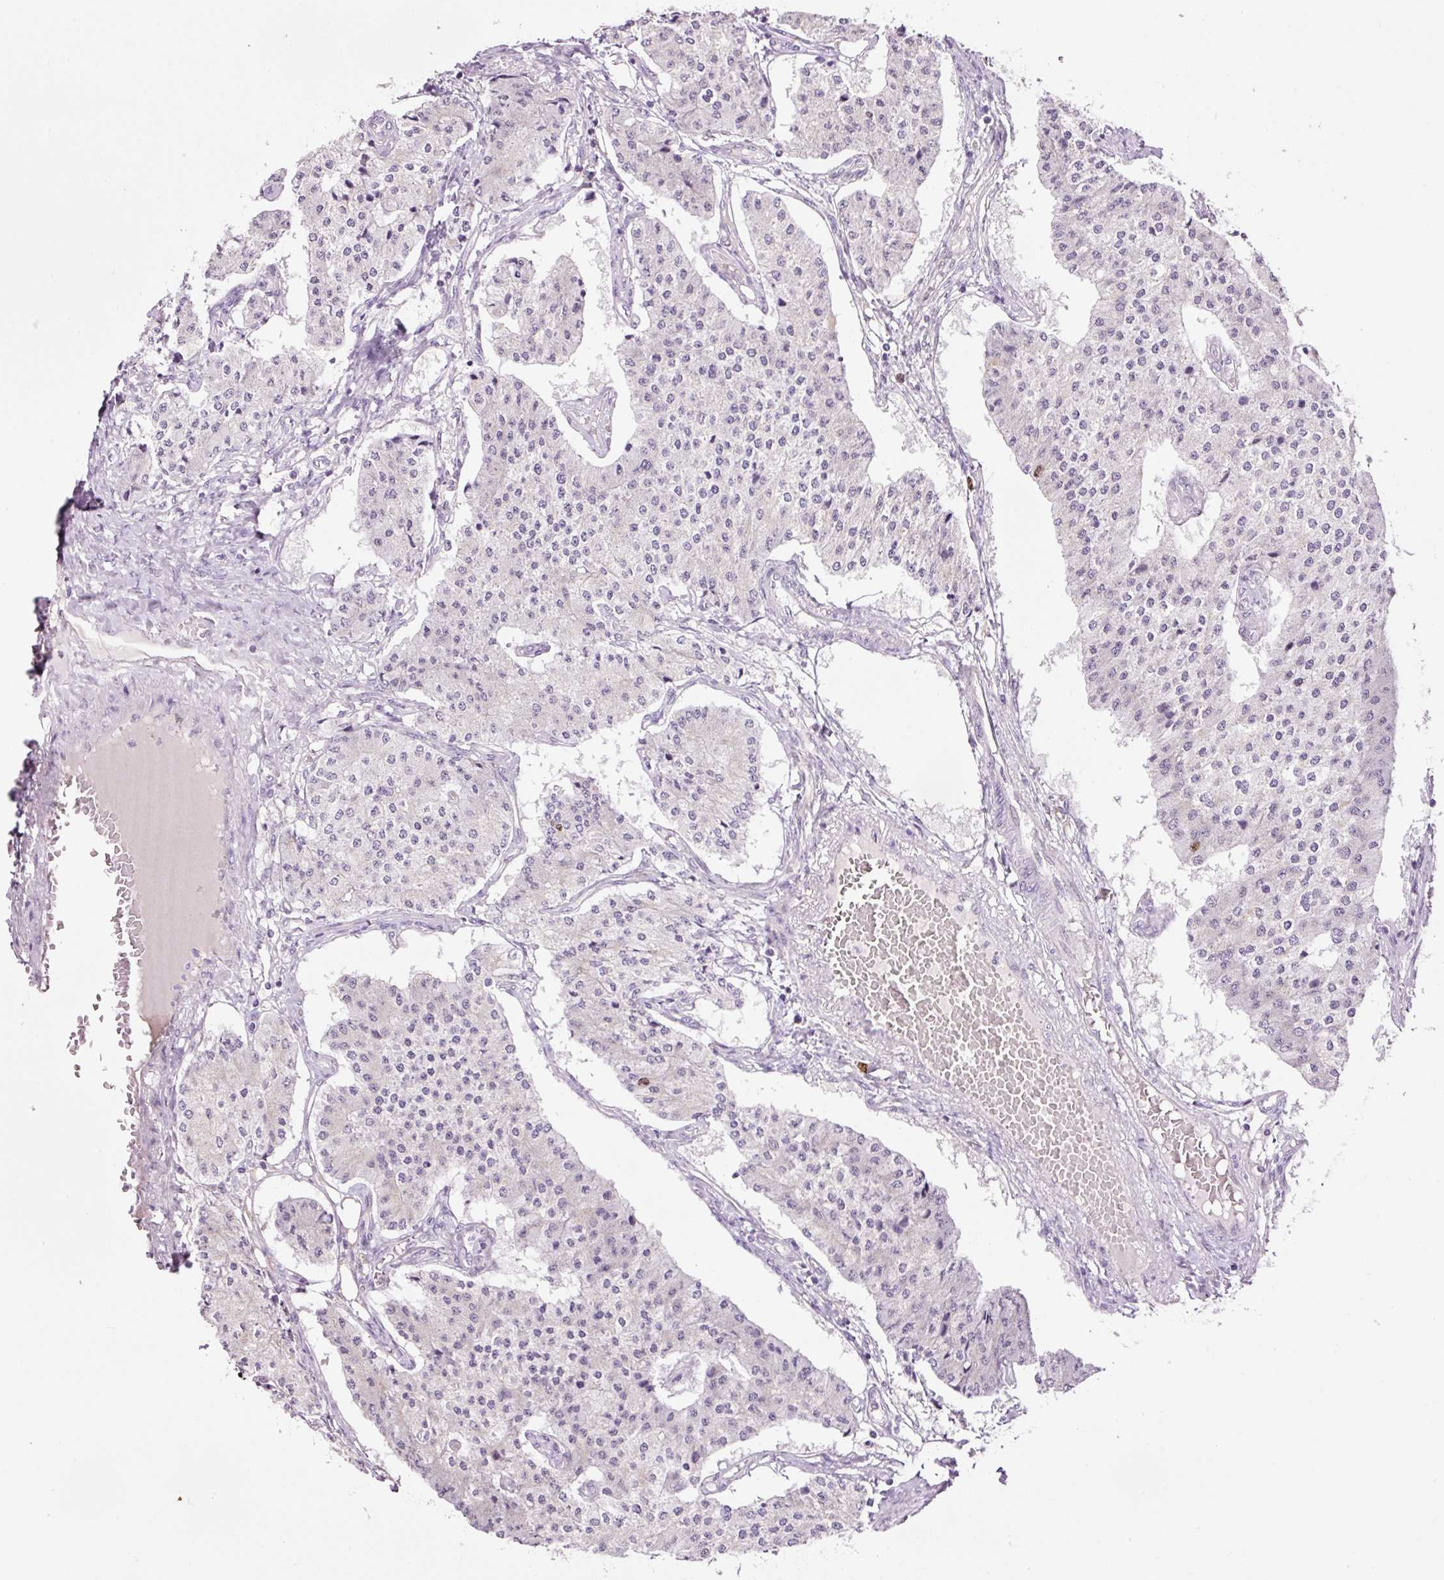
{"staining": {"intensity": "negative", "quantity": "none", "location": "none"}, "tissue": "carcinoid", "cell_type": "Tumor cells", "image_type": "cancer", "snomed": [{"axis": "morphology", "description": "Carcinoid, malignant, NOS"}, {"axis": "topography", "description": "Colon"}], "caption": "This image is of carcinoid (malignant) stained with immunohistochemistry to label a protein in brown with the nuclei are counter-stained blue. There is no staining in tumor cells.", "gene": "KPNA2", "patient": {"sex": "female", "age": 52}}